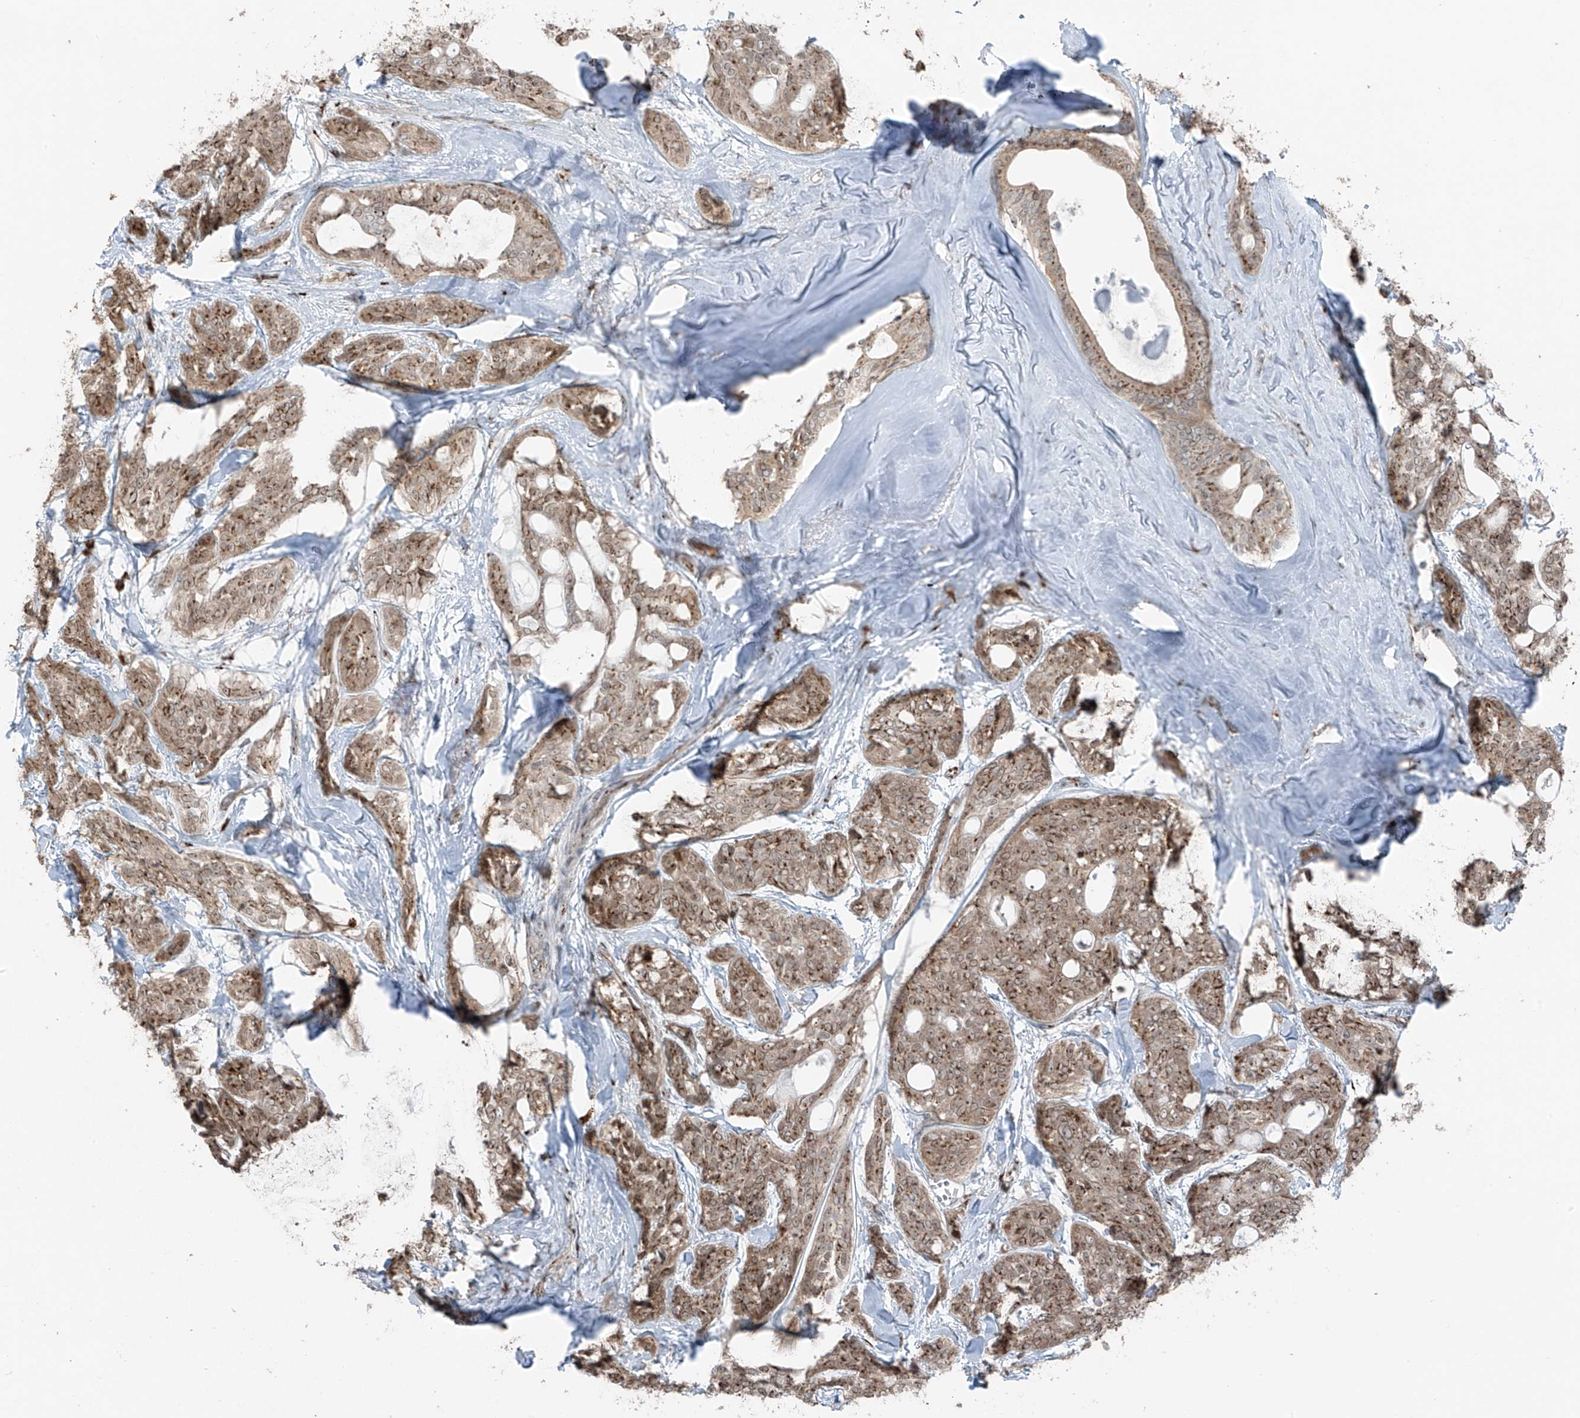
{"staining": {"intensity": "moderate", "quantity": ">75%", "location": "cytoplasmic/membranous"}, "tissue": "head and neck cancer", "cell_type": "Tumor cells", "image_type": "cancer", "snomed": [{"axis": "morphology", "description": "Adenocarcinoma, NOS"}, {"axis": "topography", "description": "Head-Neck"}], "caption": "Moderate cytoplasmic/membranous positivity is appreciated in about >75% of tumor cells in adenocarcinoma (head and neck).", "gene": "ERLEC1", "patient": {"sex": "male", "age": 66}}